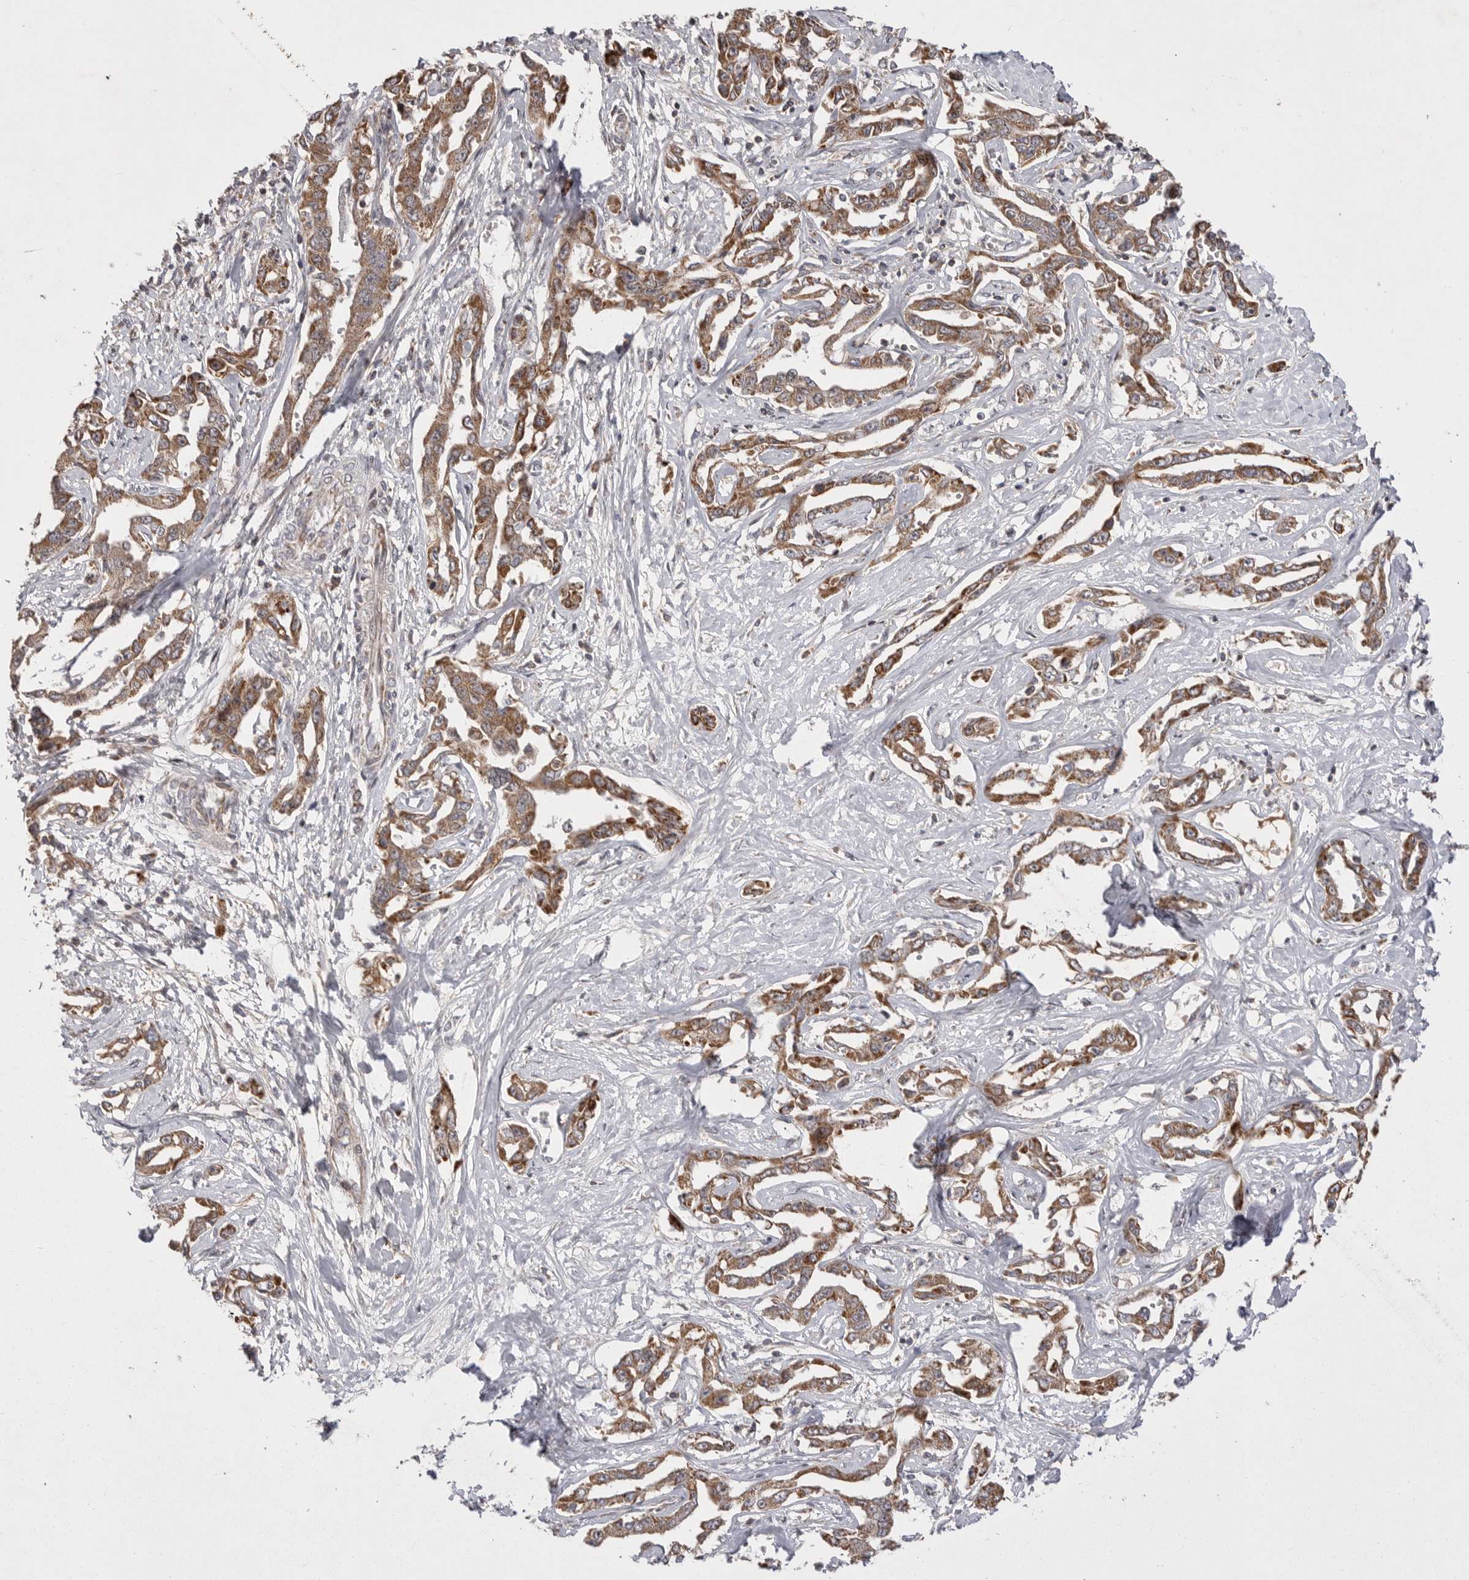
{"staining": {"intensity": "moderate", "quantity": ">75%", "location": "cytoplasmic/membranous"}, "tissue": "liver cancer", "cell_type": "Tumor cells", "image_type": "cancer", "snomed": [{"axis": "morphology", "description": "Cholangiocarcinoma"}, {"axis": "topography", "description": "Liver"}], "caption": "Human liver cancer stained with a protein marker displays moderate staining in tumor cells.", "gene": "KYAT3", "patient": {"sex": "male", "age": 59}}